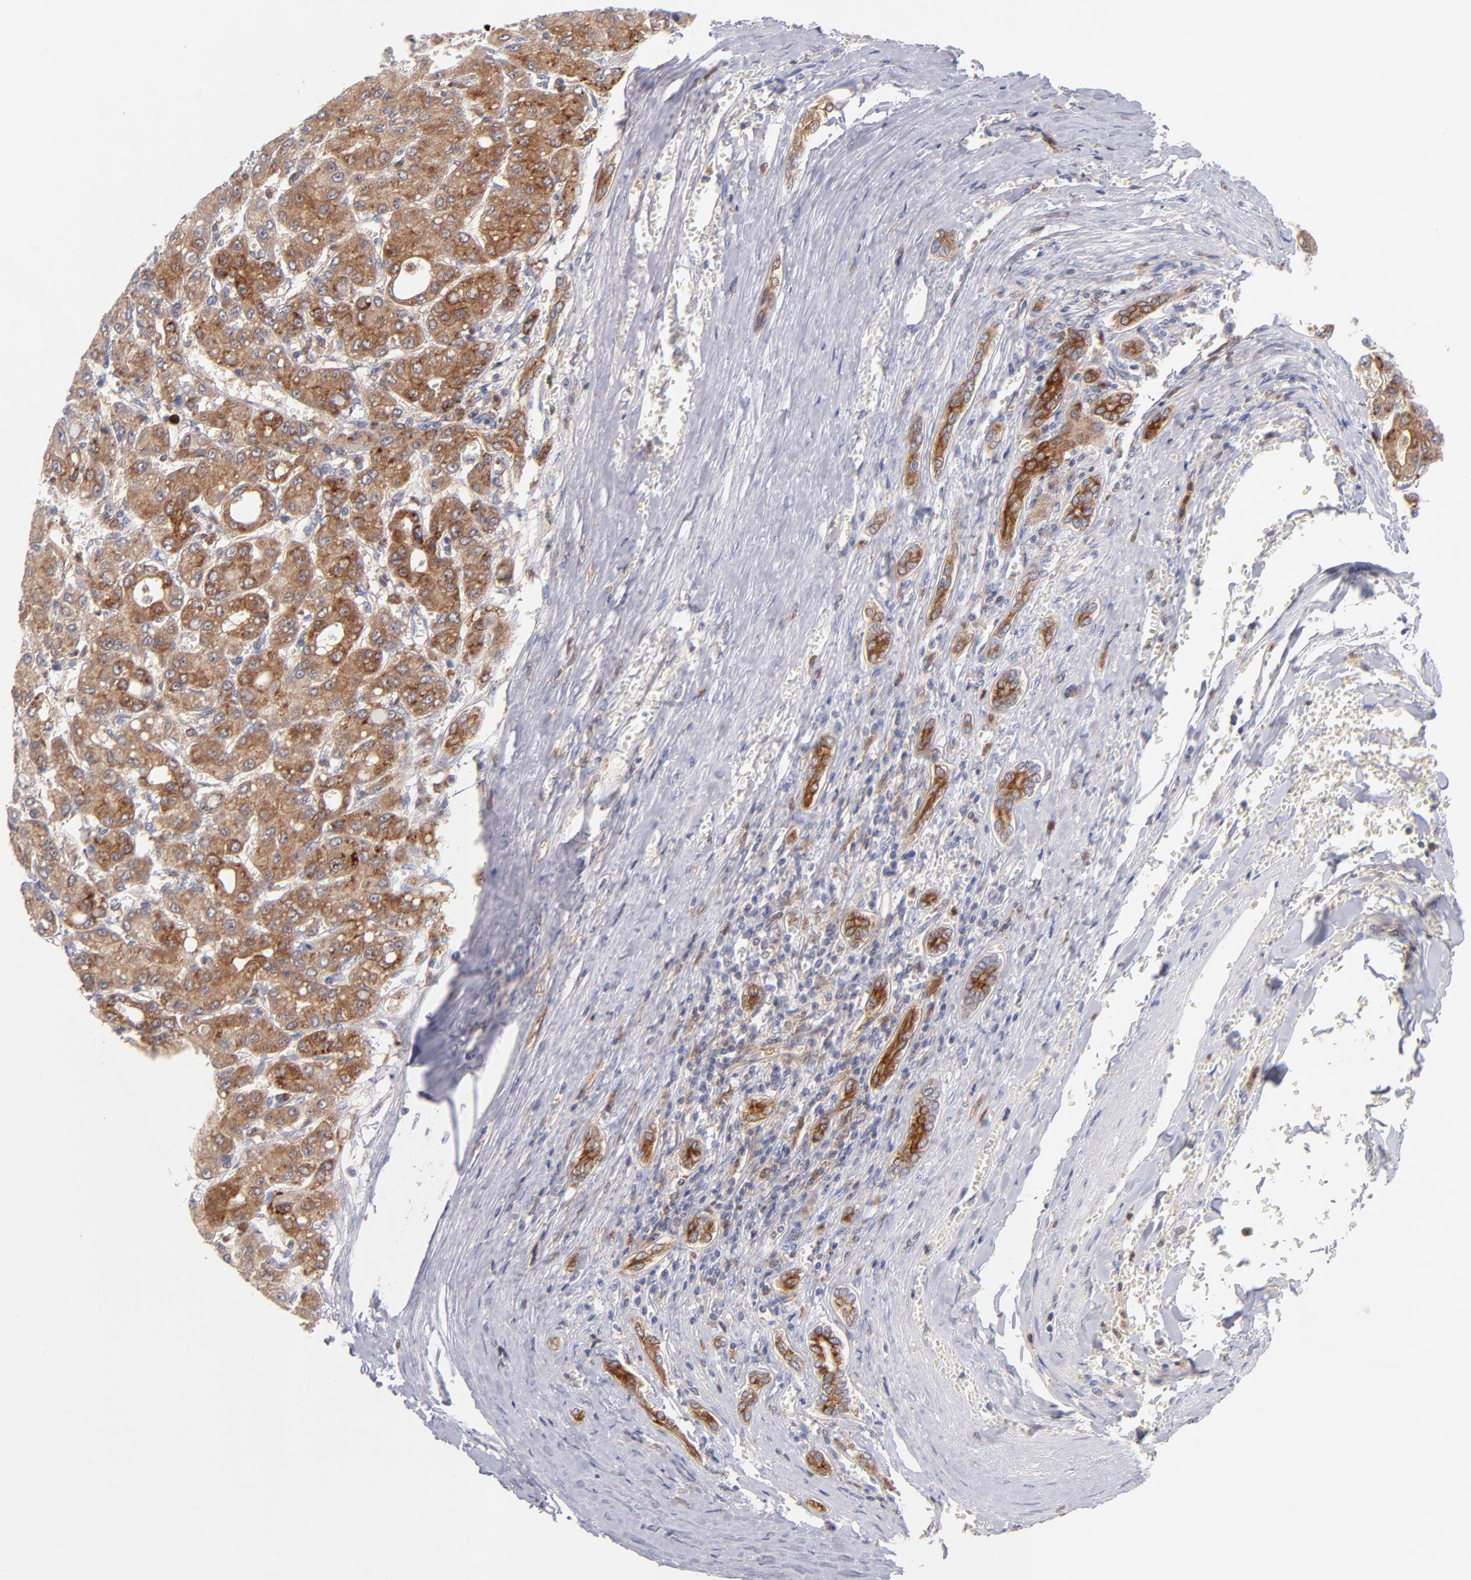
{"staining": {"intensity": "moderate", "quantity": ">75%", "location": "cytoplasmic/membranous"}, "tissue": "liver cancer", "cell_type": "Tumor cells", "image_type": "cancer", "snomed": [{"axis": "morphology", "description": "Carcinoma, Hepatocellular, NOS"}, {"axis": "topography", "description": "Liver"}], "caption": "Protein staining by IHC shows moderate cytoplasmic/membranous positivity in approximately >75% of tumor cells in liver cancer (hepatocellular carcinoma).", "gene": "BID", "patient": {"sex": "male", "age": 69}}